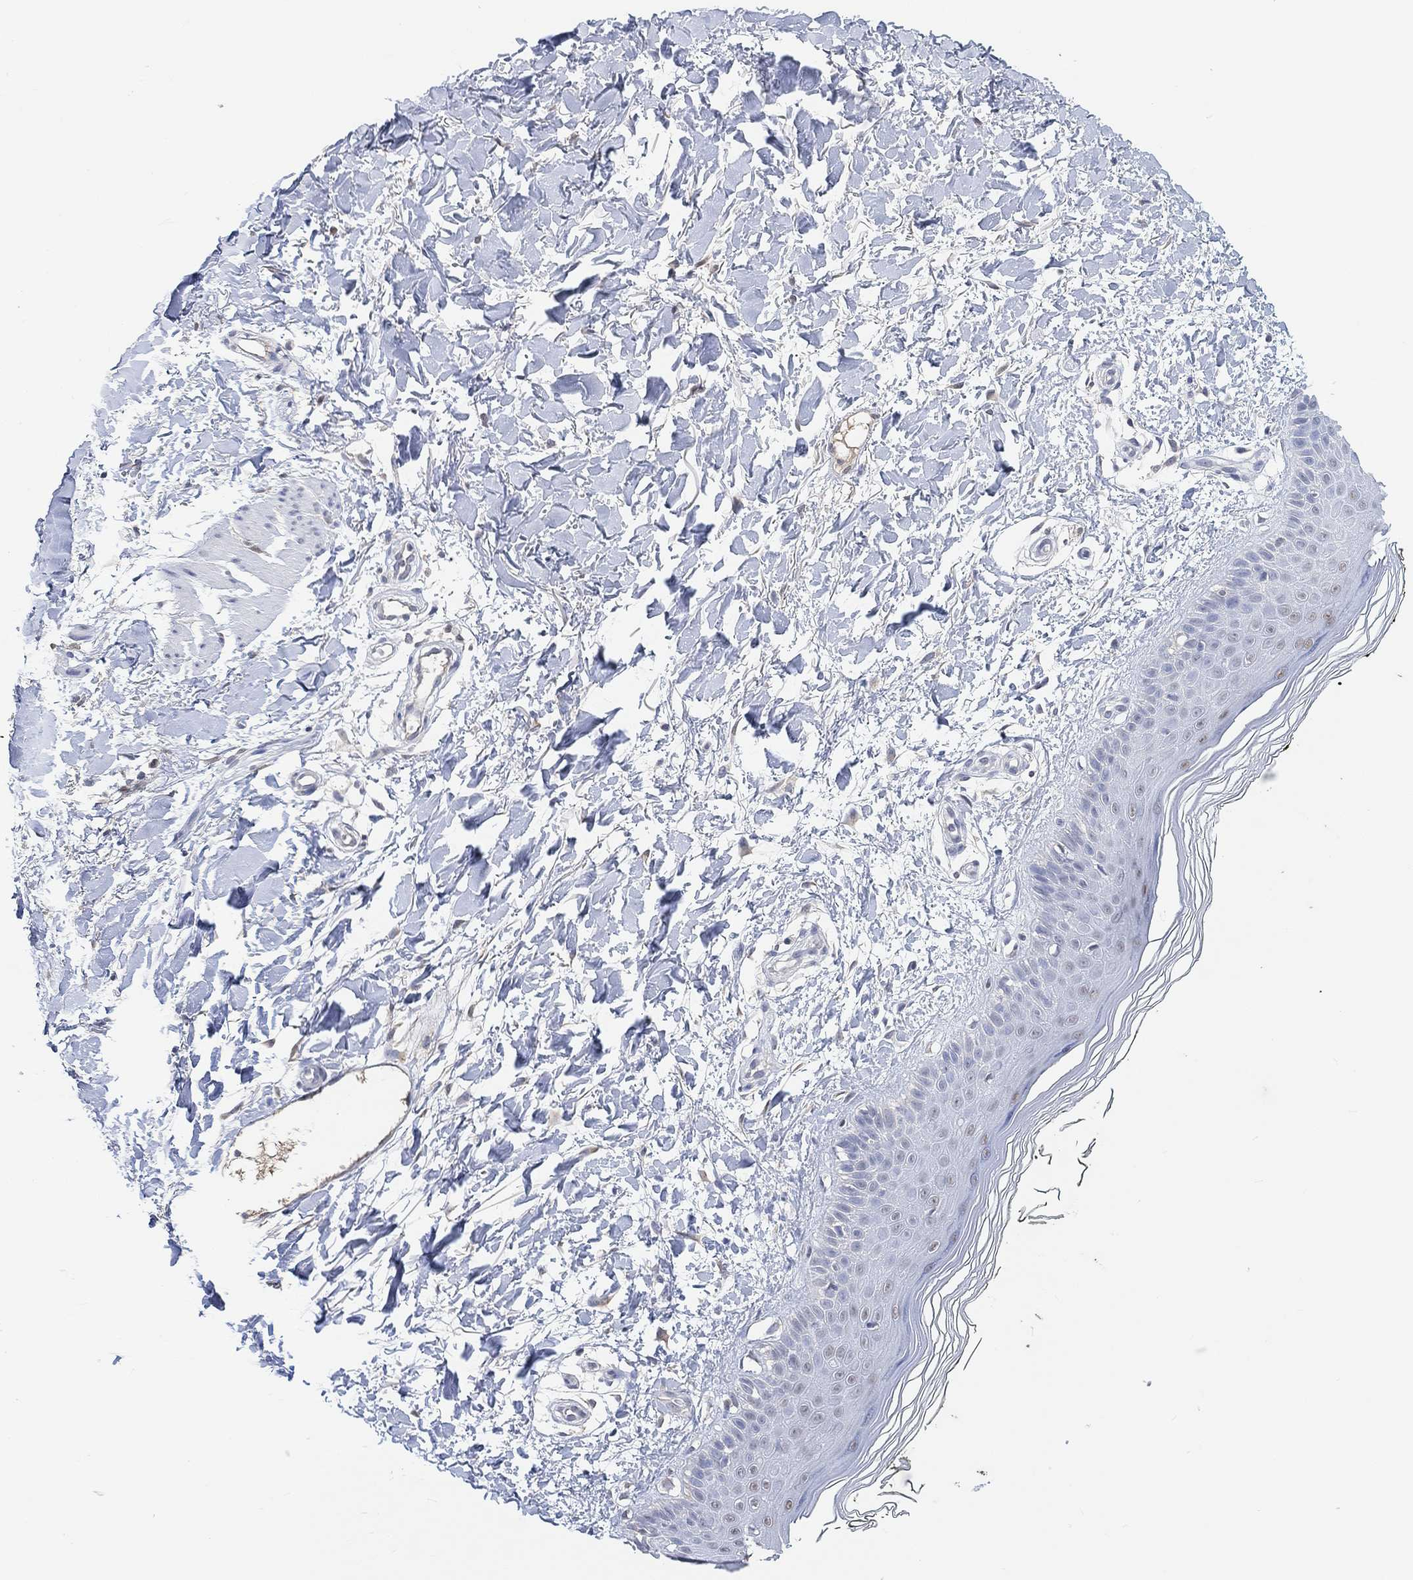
{"staining": {"intensity": "negative", "quantity": "none", "location": "none"}, "tissue": "skin", "cell_type": "Fibroblasts", "image_type": "normal", "snomed": [{"axis": "morphology", "description": "Normal tissue, NOS"}, {"axis": "topography", "description": "Skin"}], "caption": "Immunohistochemistry micrograph of normal human skin stained for a protein (brown), which displays no expression in fibroblasts. Brightfield microscopy of immunohistochemistry (IHC) stained with DAB (brown) and hematoxylin (blue), captured at high magnification.", "gene": "MUC1", "patient": {"sex": "female", "age": 62}}